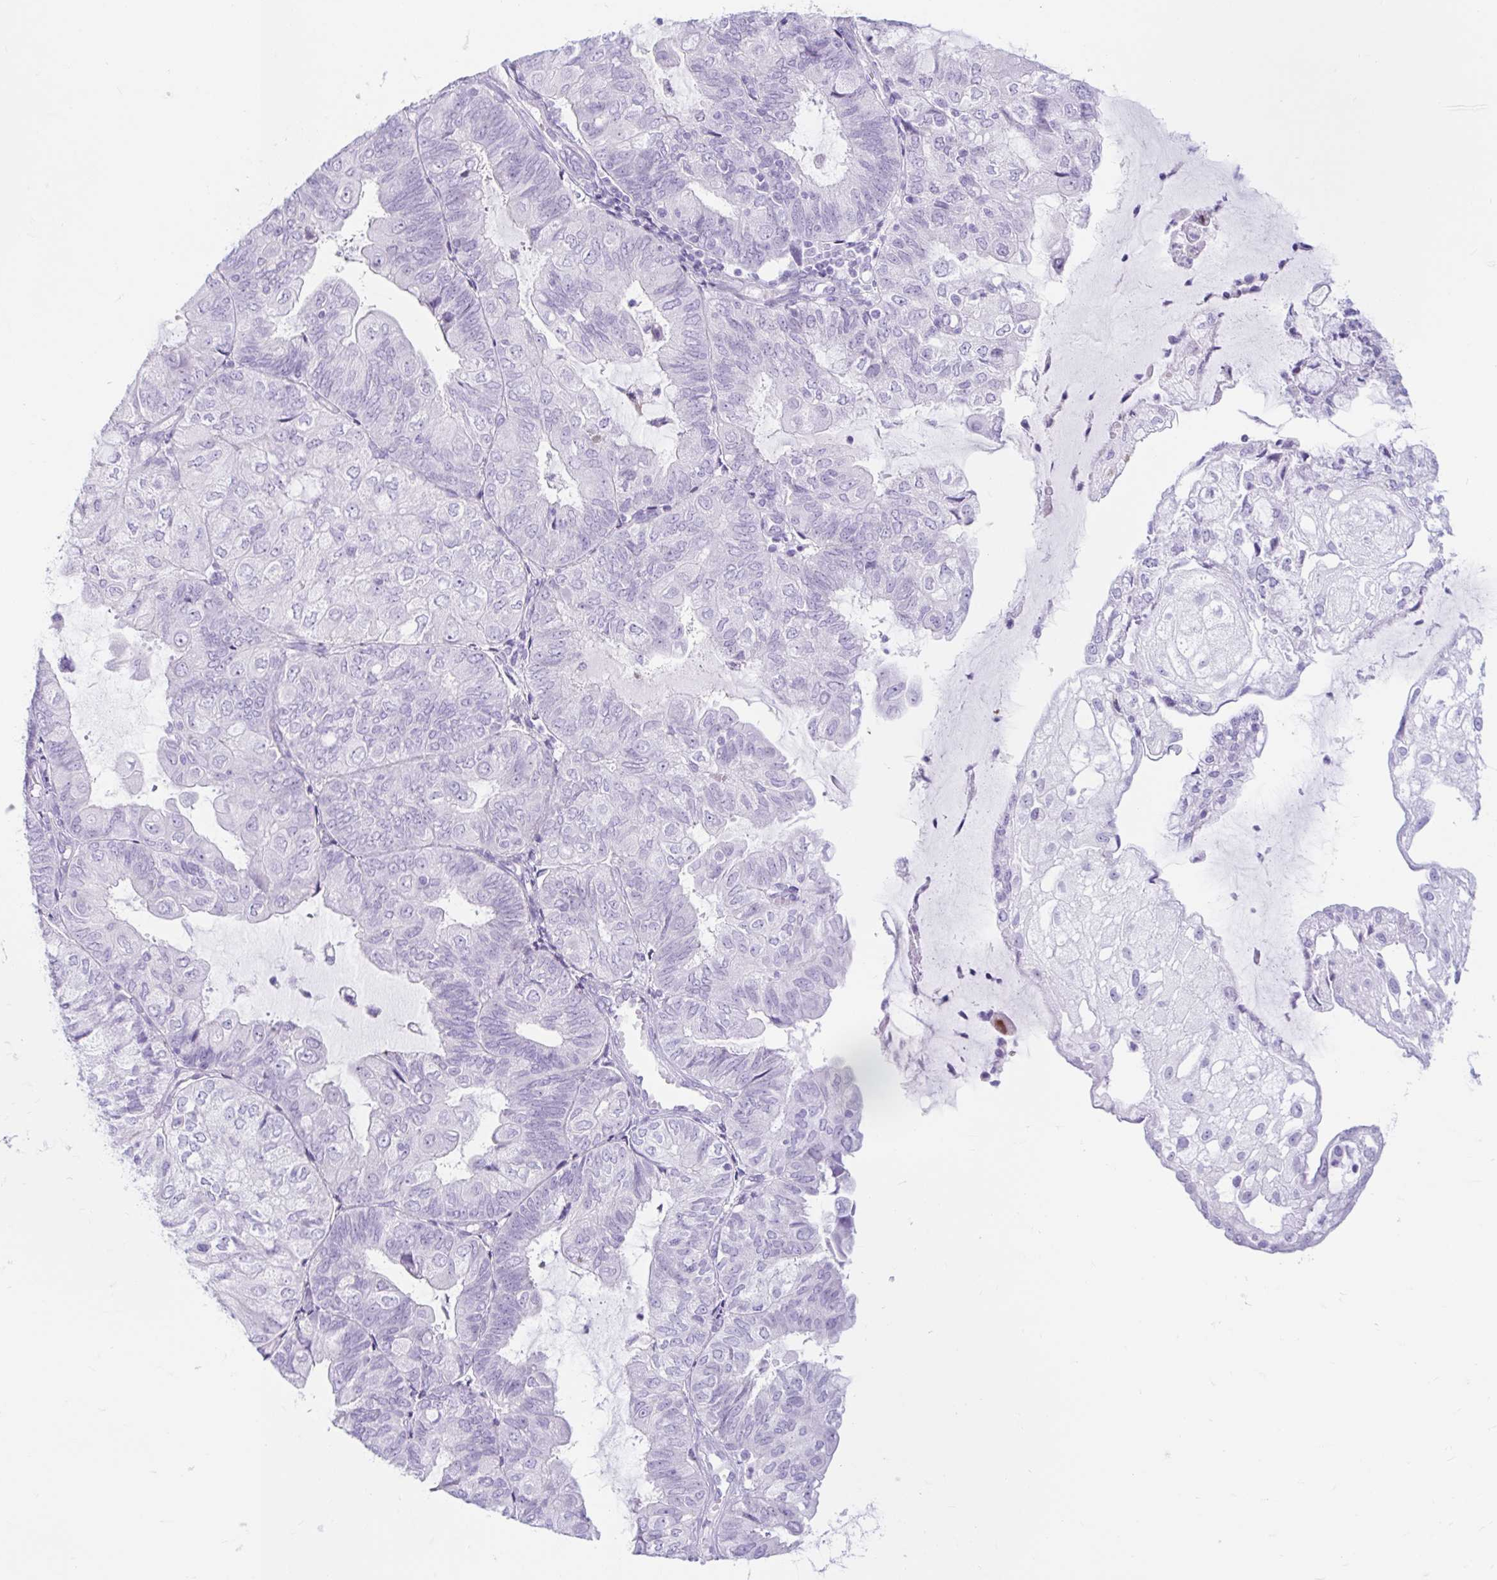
{"staining": {"intensity": "negative", "quantity": "none", "location": "none"}, "tissue": "endometrial cancer", "cell_type": "Tumor cells", "image_type": "cancer", "snomed": [{"axis": "morphology", "description": "Adenocarcinoma, NOS"}, {"axis": "topography", "description": "Endometrium"}], "caption": "The immunohistochemistry (IHC) micrograph has no significant staining in tumor cells of endometrial cancer tissue.", "gene": "ERICH6", "patient": {"sex": "female", "age": 81}}